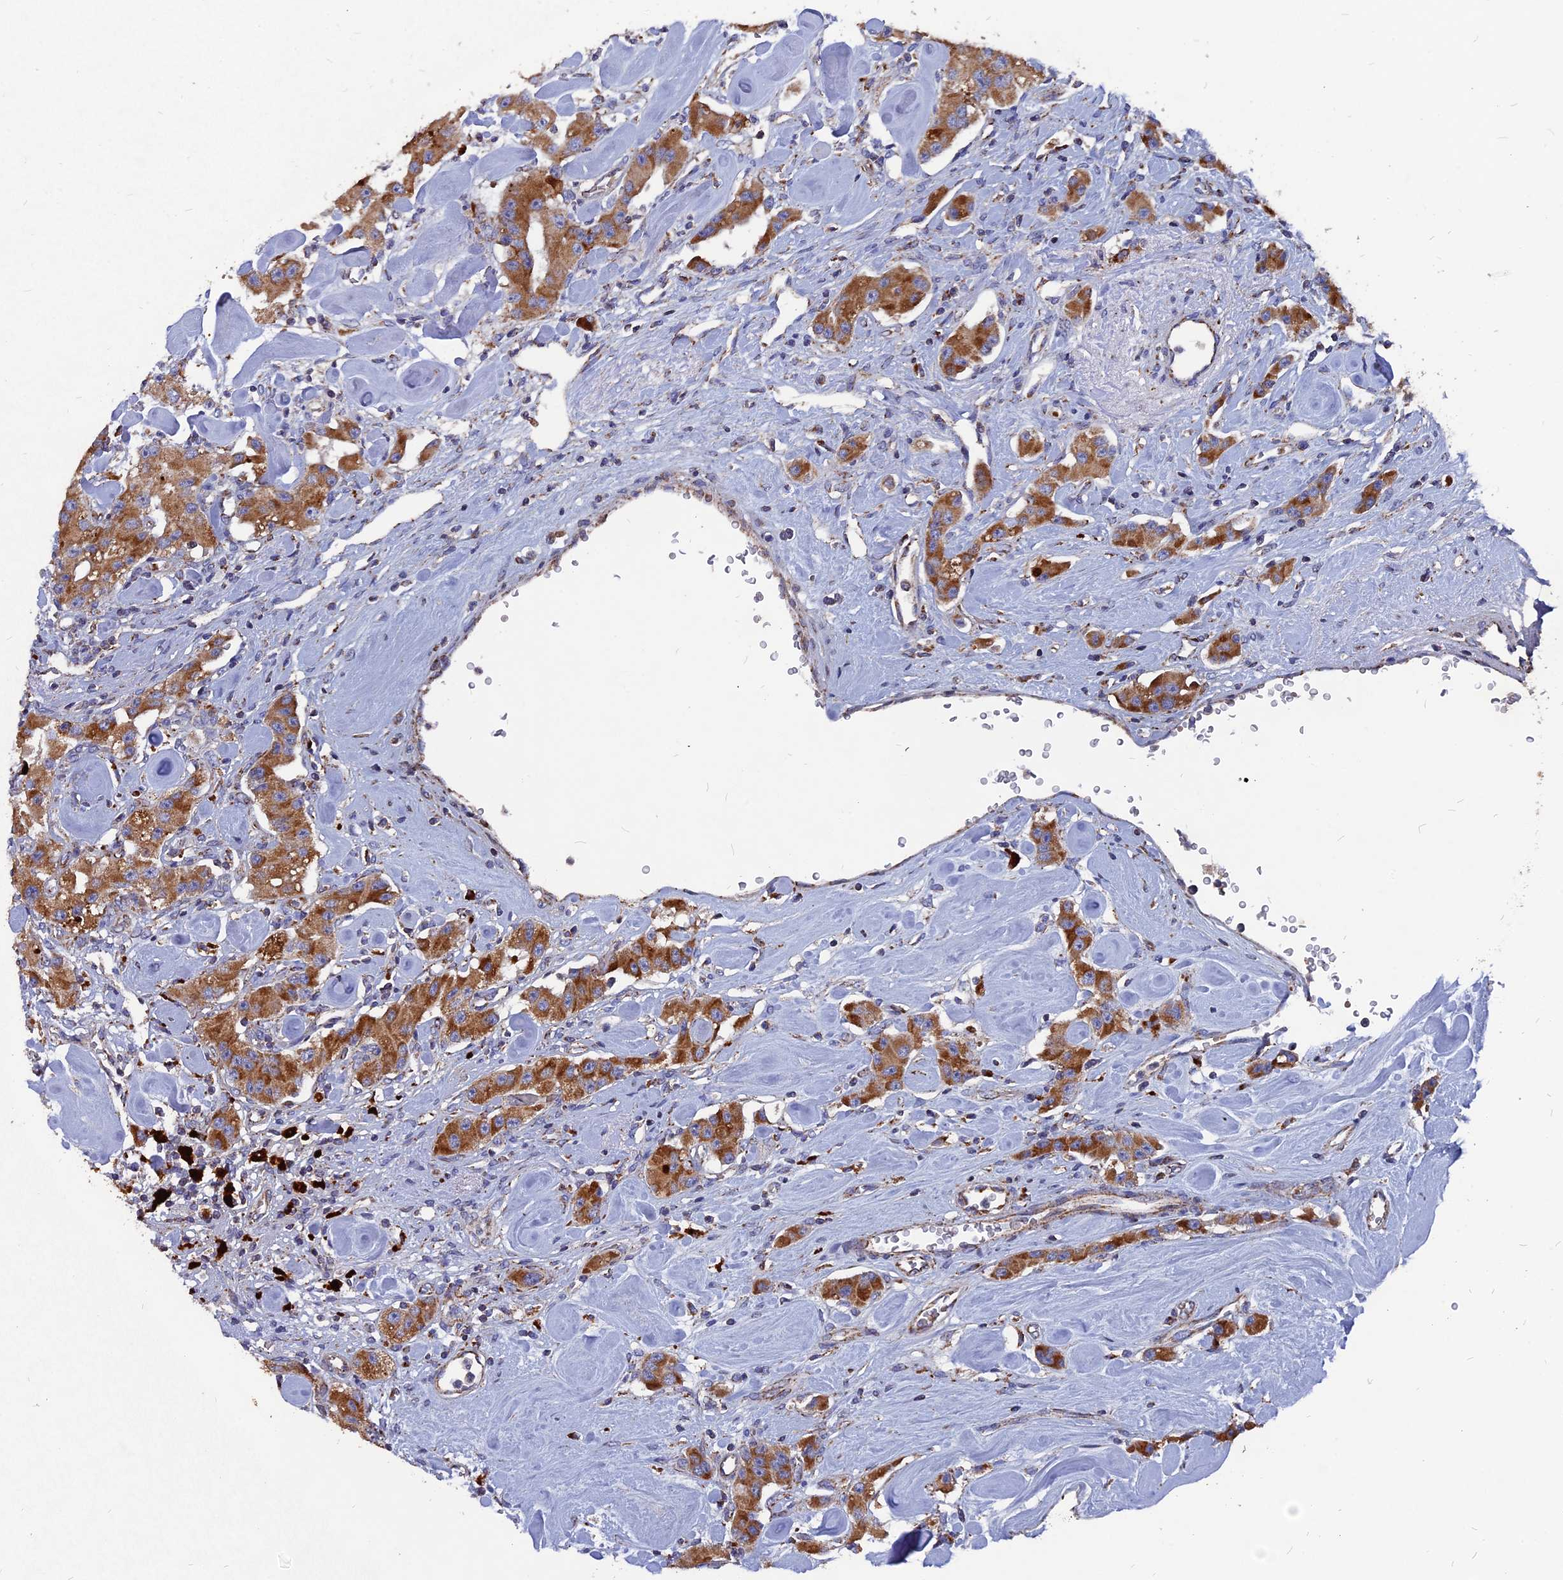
{"staining": {"intensity": "moderate", "quantity": ">75%", "location": "cytoplasmic/membranous"}, "tissue": "carcinoid", "cell_type": "Tumor cells", "image_type": "cancer", "snomed": [{"axis": "morphology", "description": "Carcinoid, malignant, NOS"}, {"axis": "topography", "description": "Pancreas"}], "caption": "The micrograph displays a brown stain indicating the presence of a protein in the cytoplasmic/membranous of tumor cells in malignant carcinoid. (DAB IHC with brightfield microscopy, high magnification).", "gene": "TGFA", "patient": {"sex": "male", "age": 41}}